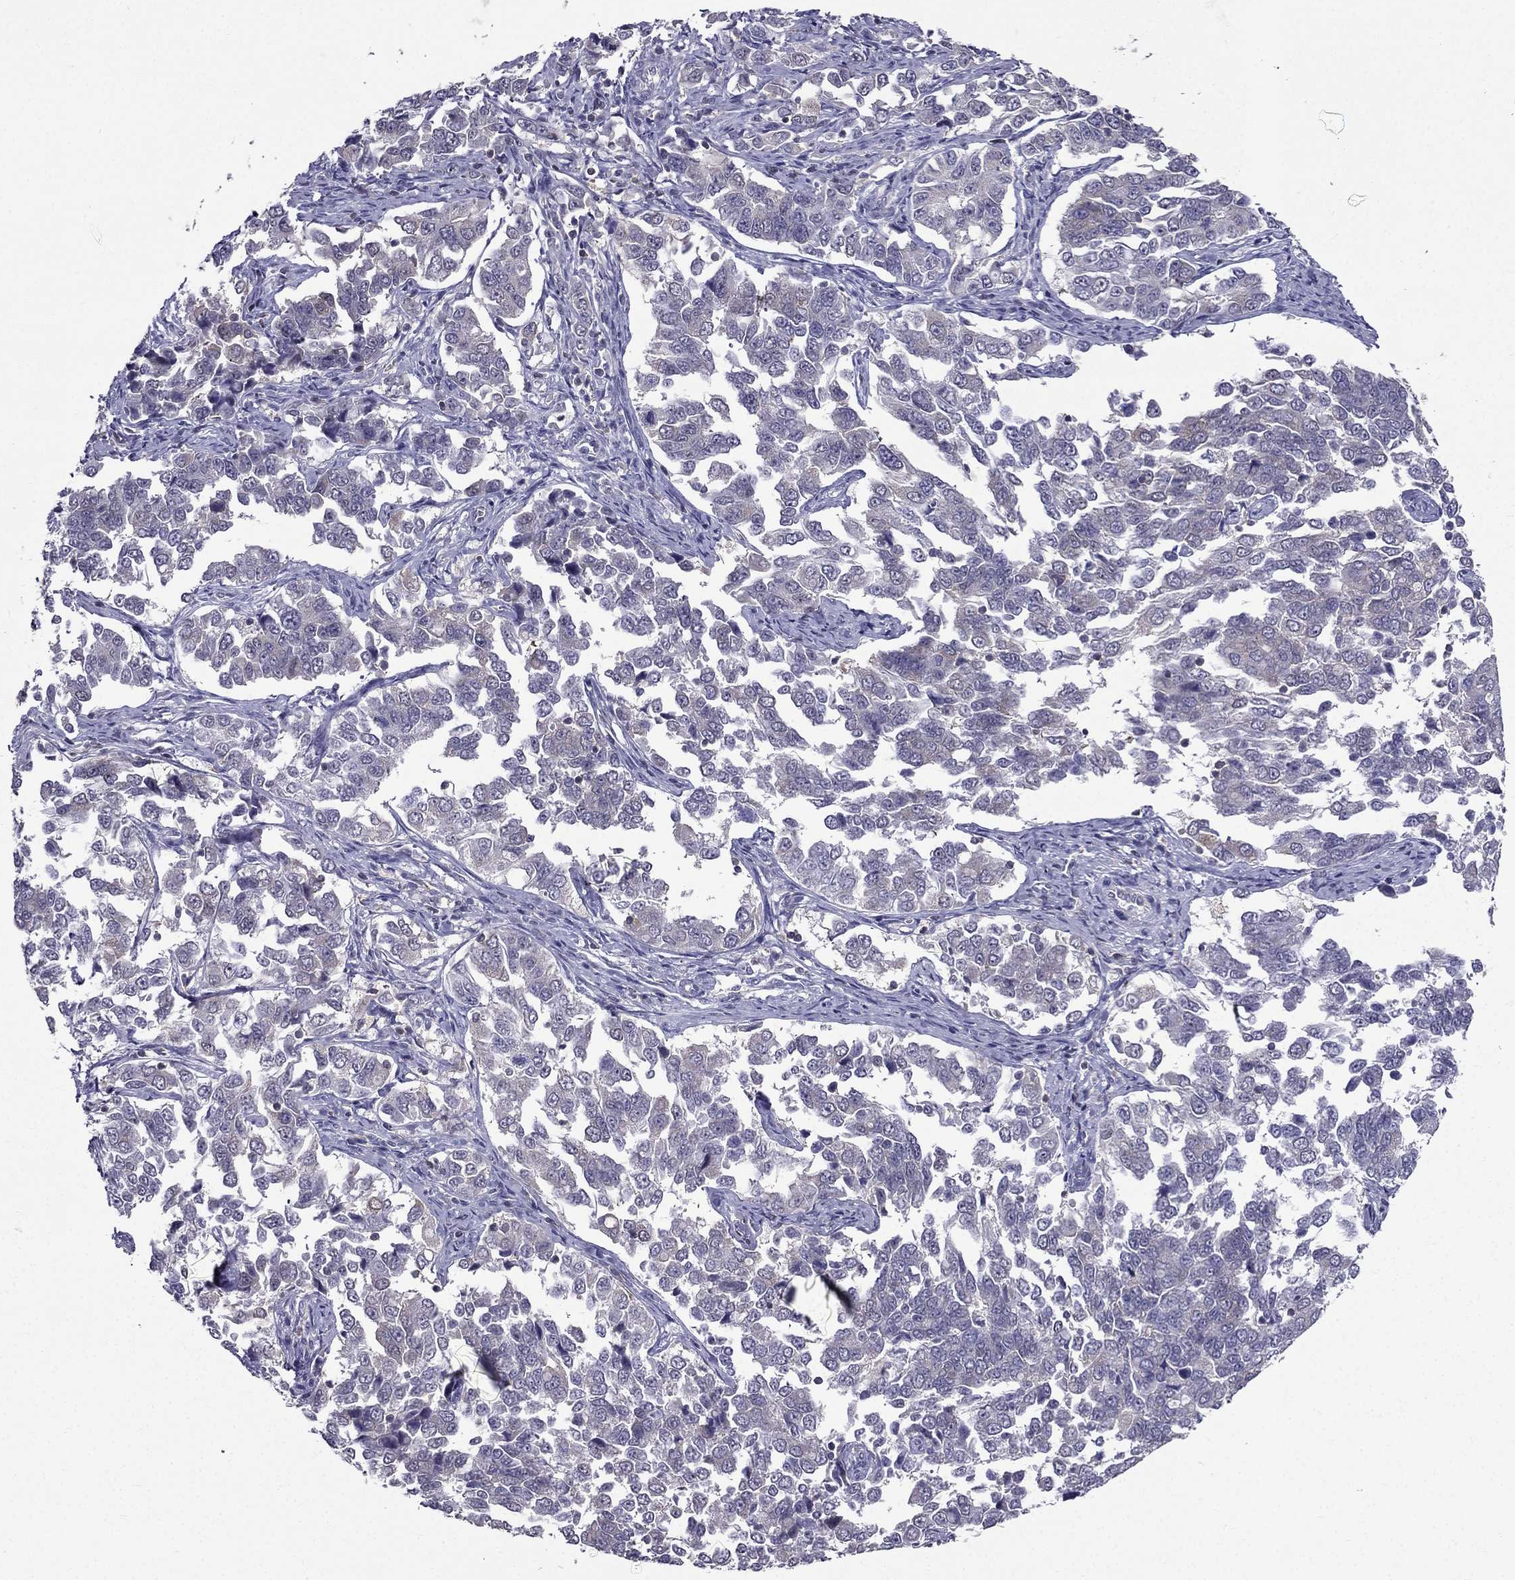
{"staining": {"intensity": "negative", "quantity": "none", "location": "none"}, "tissue": "endometrial cancer", "cell_type": "Tumor cells", "image_type": "cancer", "snomed": [{"axis": "morphology", "description": "Adenocarcinoma, NOS"}, {"axis": "topography", "description": "Endometrium"}], "caption": "Tumor cells are negative for brown protein staining in endometrial cancer (adenocarcinoma).", "gene": "AAK1", "patient": {"sex": "female", "age": 43}}